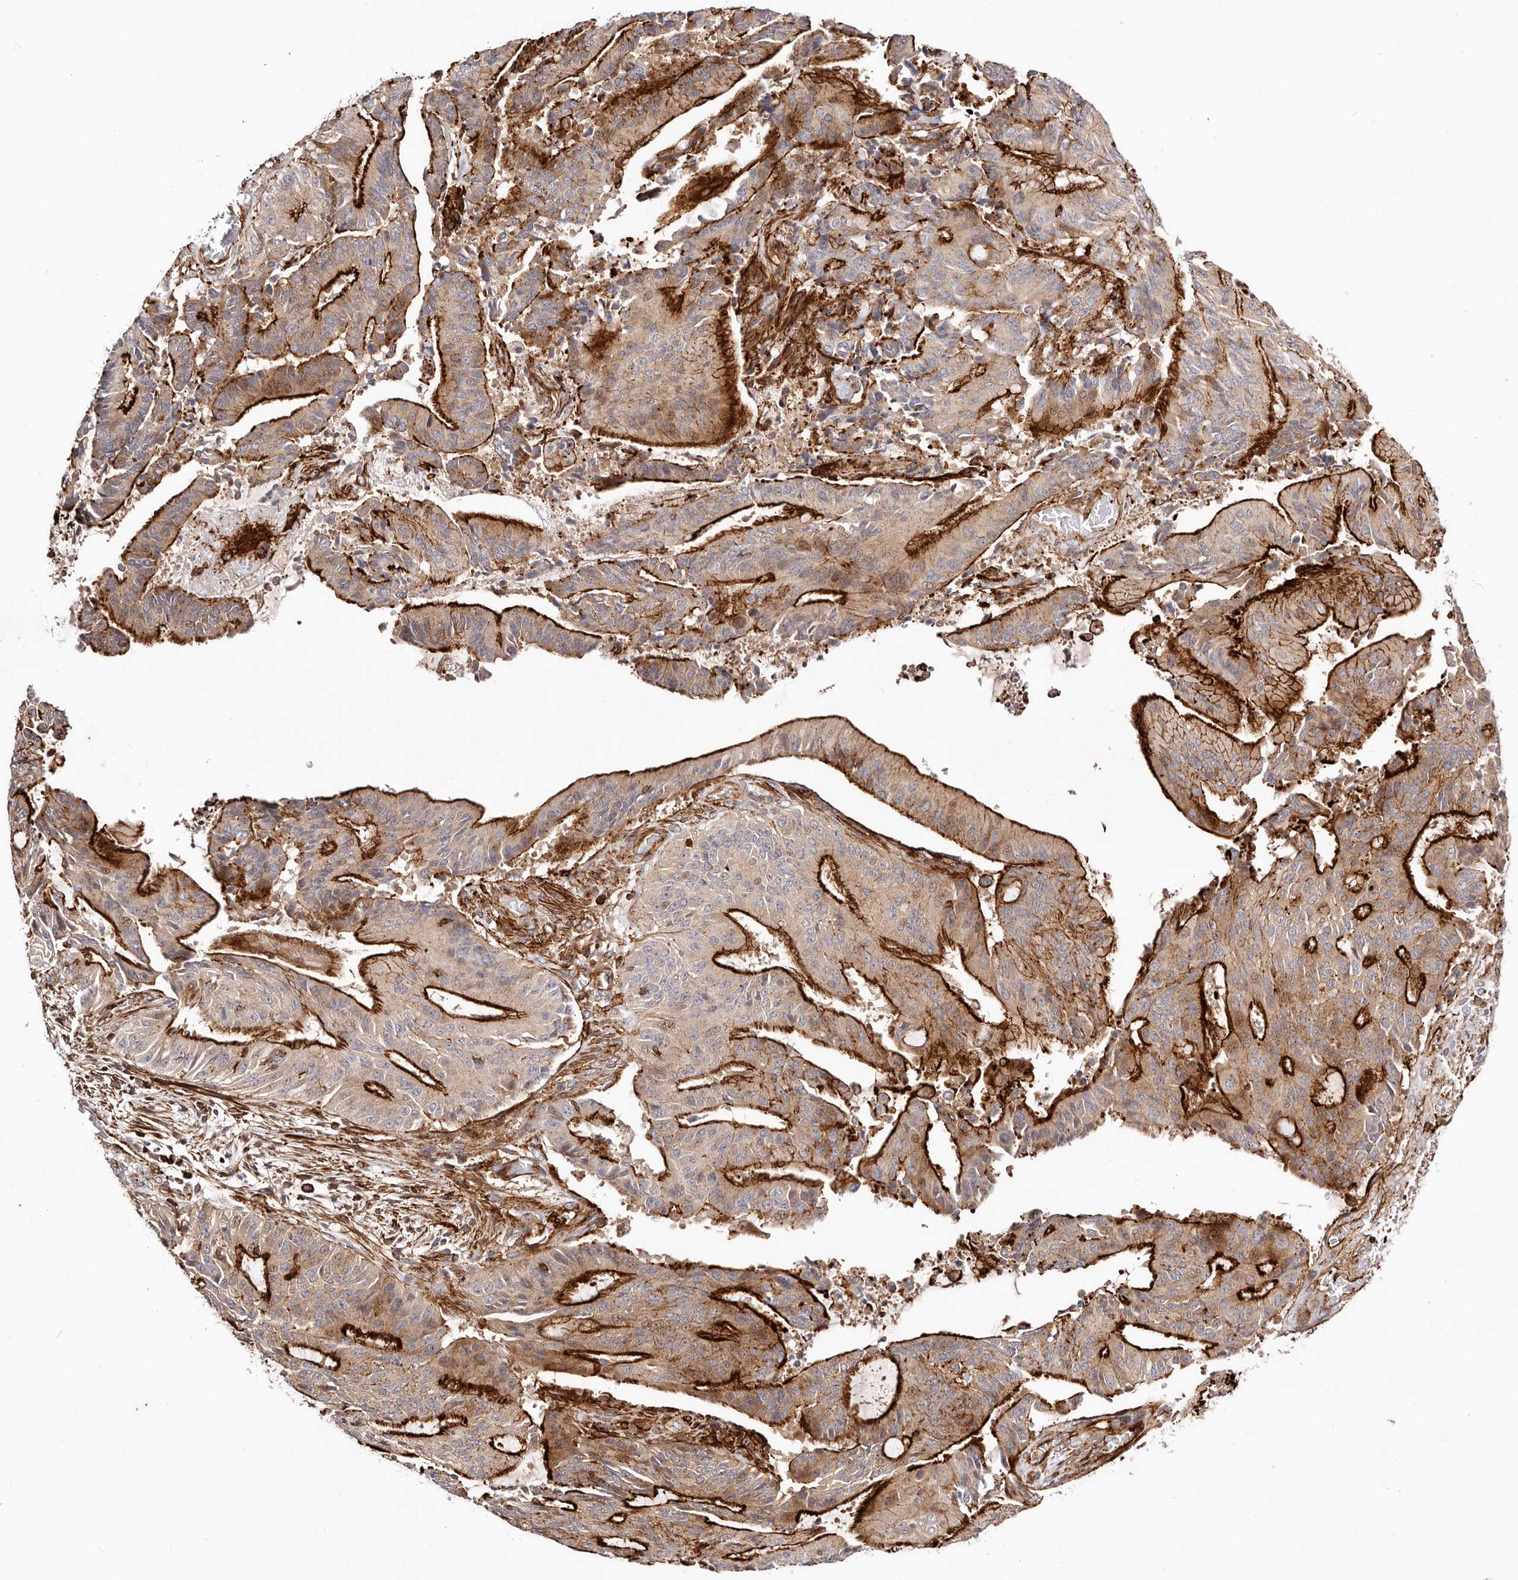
{"staining": {"intensity": "strong", "quantity": "25%-75%", "location": "cytoplasmic/membranous"}, "tissue": "liver cancer", "cell_type": "Tumor cells", "image_type": "cancer", "snomed": [{"axis": "morphology", "description": "Normal tissue, NOS"}, {"axis": "morphology", "description": "Cholangiocarcinoma"}, {"axis": "topography", "description": "Liver"}, {"axis": "topography", "description": "Peripheral nerve tissue"}], "caption": "Immunohistochemistry (IHC) of human liver cancer (cholangiocarcinoma) exhibits high levels of strong cytoplasmic/membranous staining in about 25%-75% of tumor cells. The protein is stained brown, and the nuclei are stained in blue (DAB IHC with brightfield microscopy, high magnification).", "gene": "PTPN22", "patient": {"sex": "female", "age": 73}}